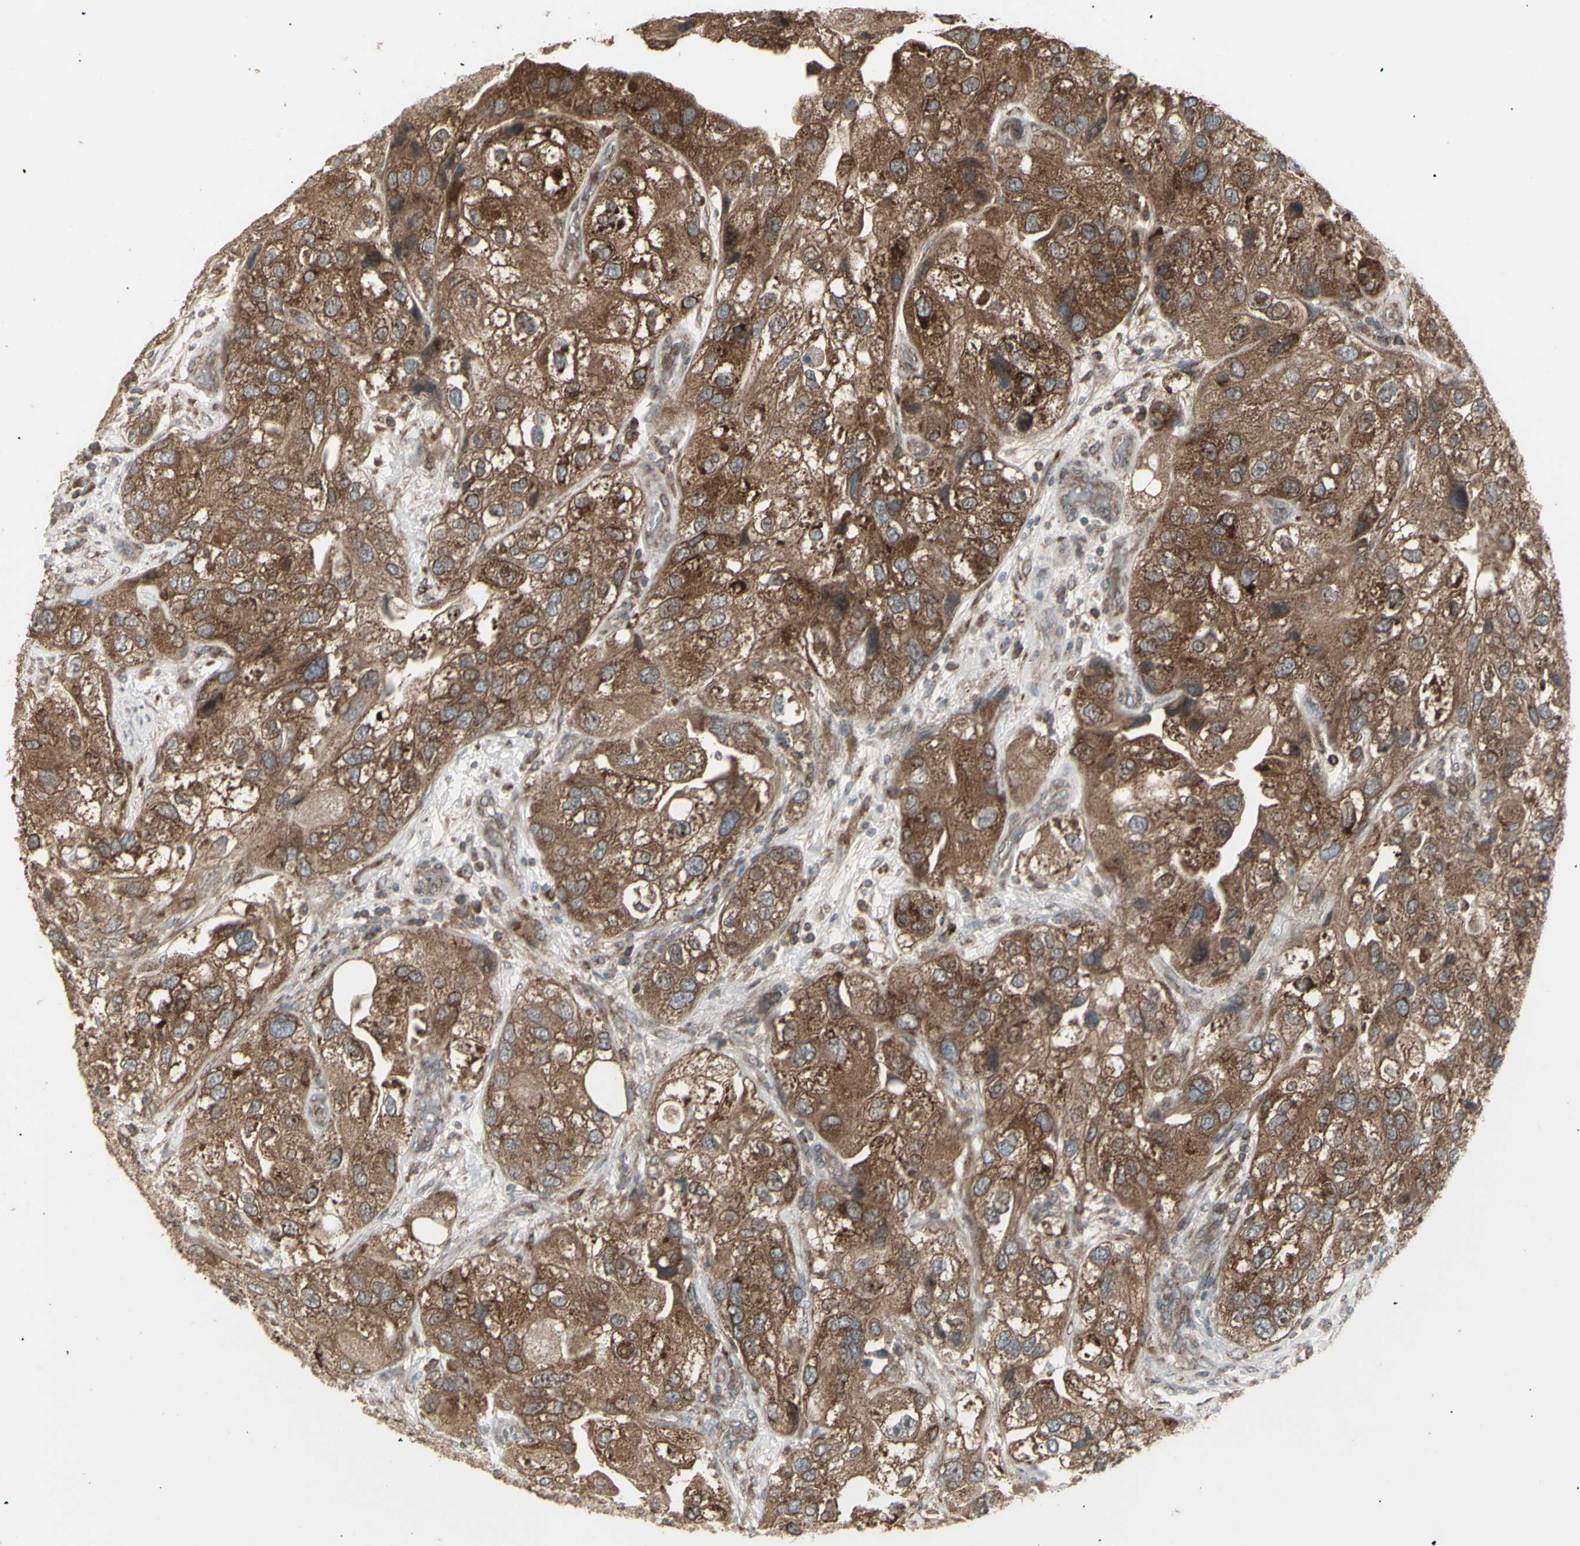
{"staining": {"intensity": "strong", "quantity": ">75%", "location": "cytoplasmic/membranous"}, "tissue": "urothelial cancer", "cell_type": "Tumor cells", "image_type": "cancer", "snomed": [{"axis": "morphology", "description": "Urothelial carcinoma, High grade"}, {"axis": "topography", "description": "Urinary bladder"}], "caption": "Urothelial cancer stained with immunohistochemistry (IHC) reveals strong cytoplasmic/membranous staining in about >75% of tumor cells. (IHC, brightfield microscopy, high magnification).", "gene": "RNASEL", "patient": {"sex": "female", "age": 64}}